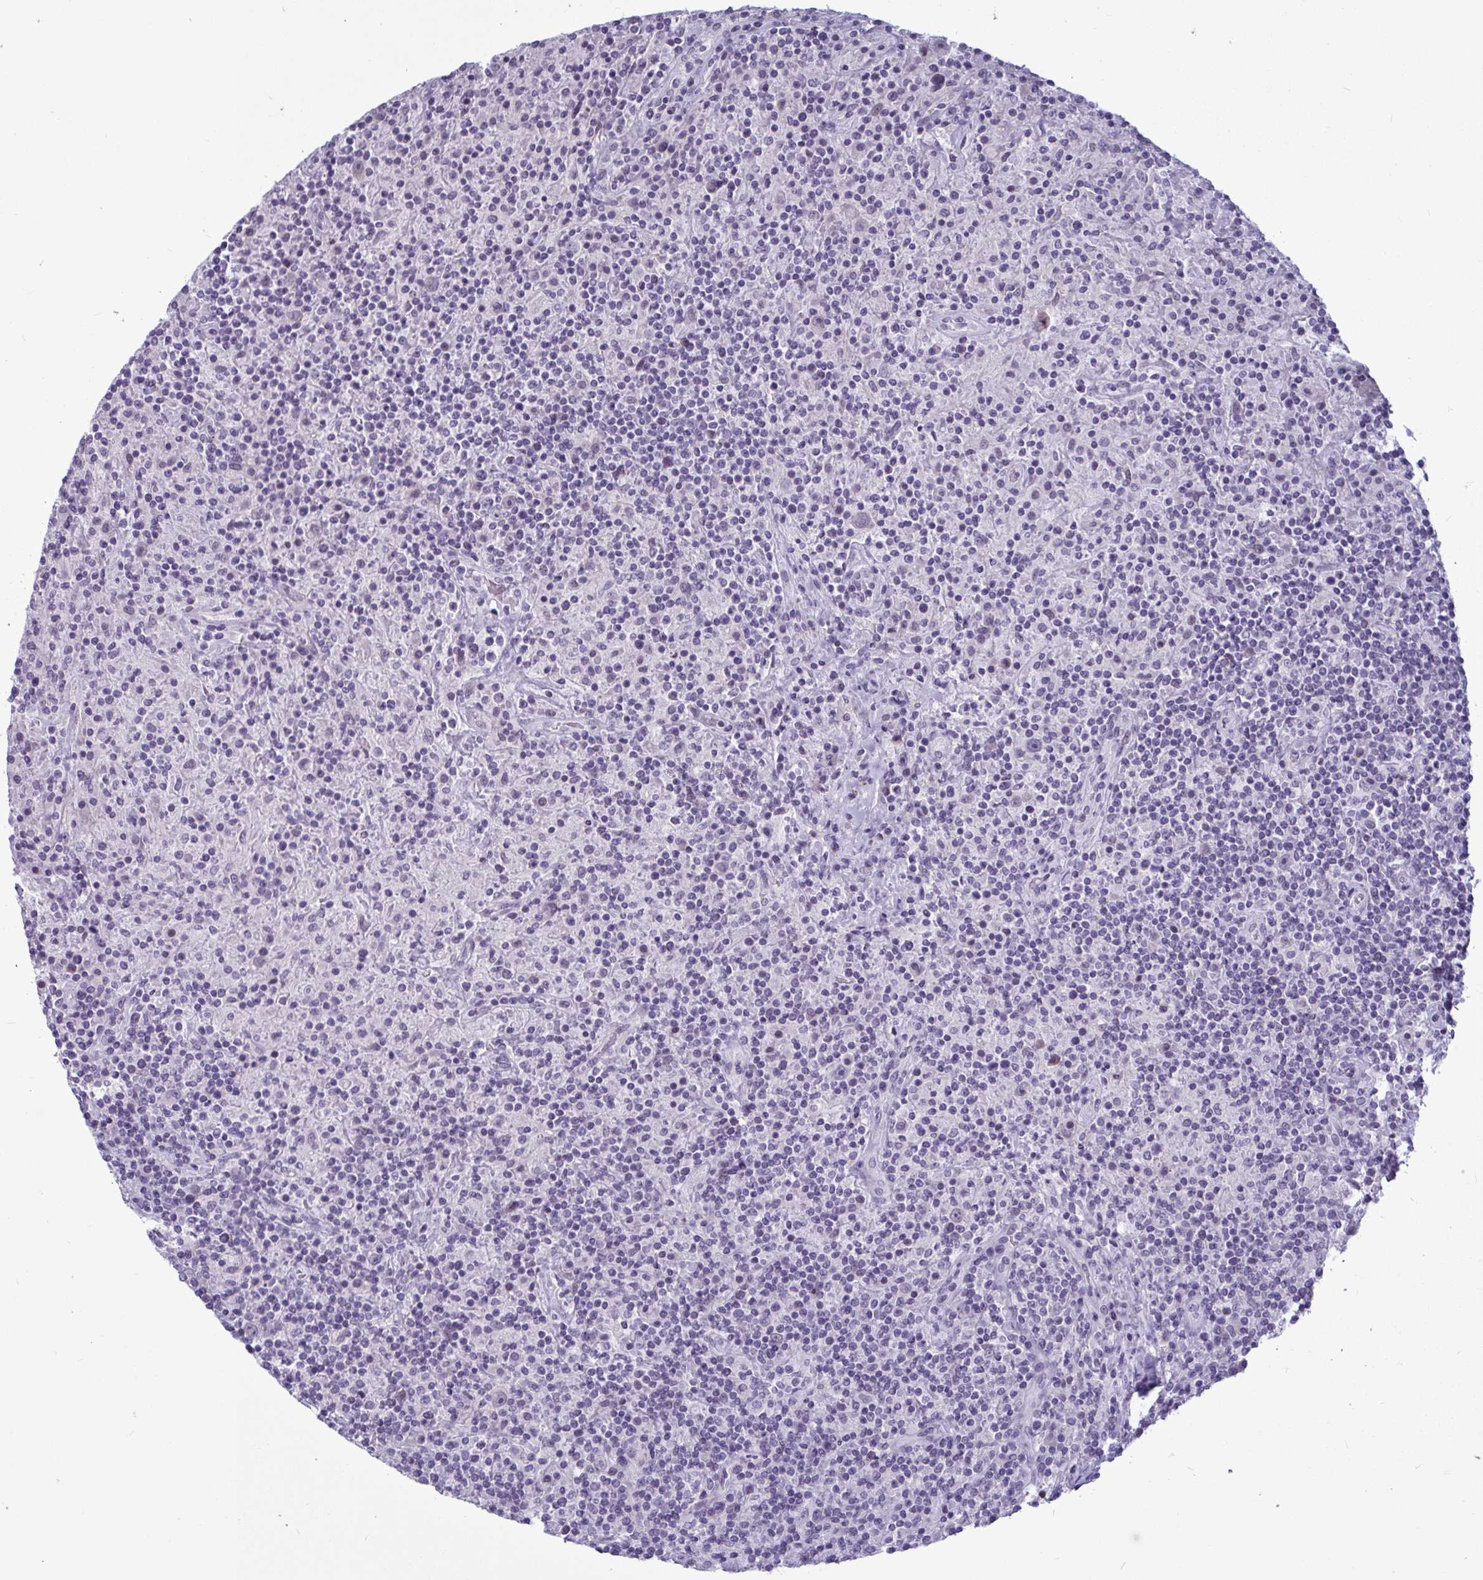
{"staining": {"intensity": "negative", "quantity": "none", "location": "none"}, "tissue": "lymphoma", "cell_type": "Tumor cells", "image_type": "cancer", "snomed": [{"axis": "morphology", "description": "Hodgkin's disease, NOS"}, {"axis": "topography", "description": "Lymph node"}], "caption": "The immunohistochemistry (IHC) photomicrograph has no significant expression in tumor cells of Hodgkin's disease tissue.", "gene": "TCEAL8", "patient": {"sex": "male", "age": 70}}